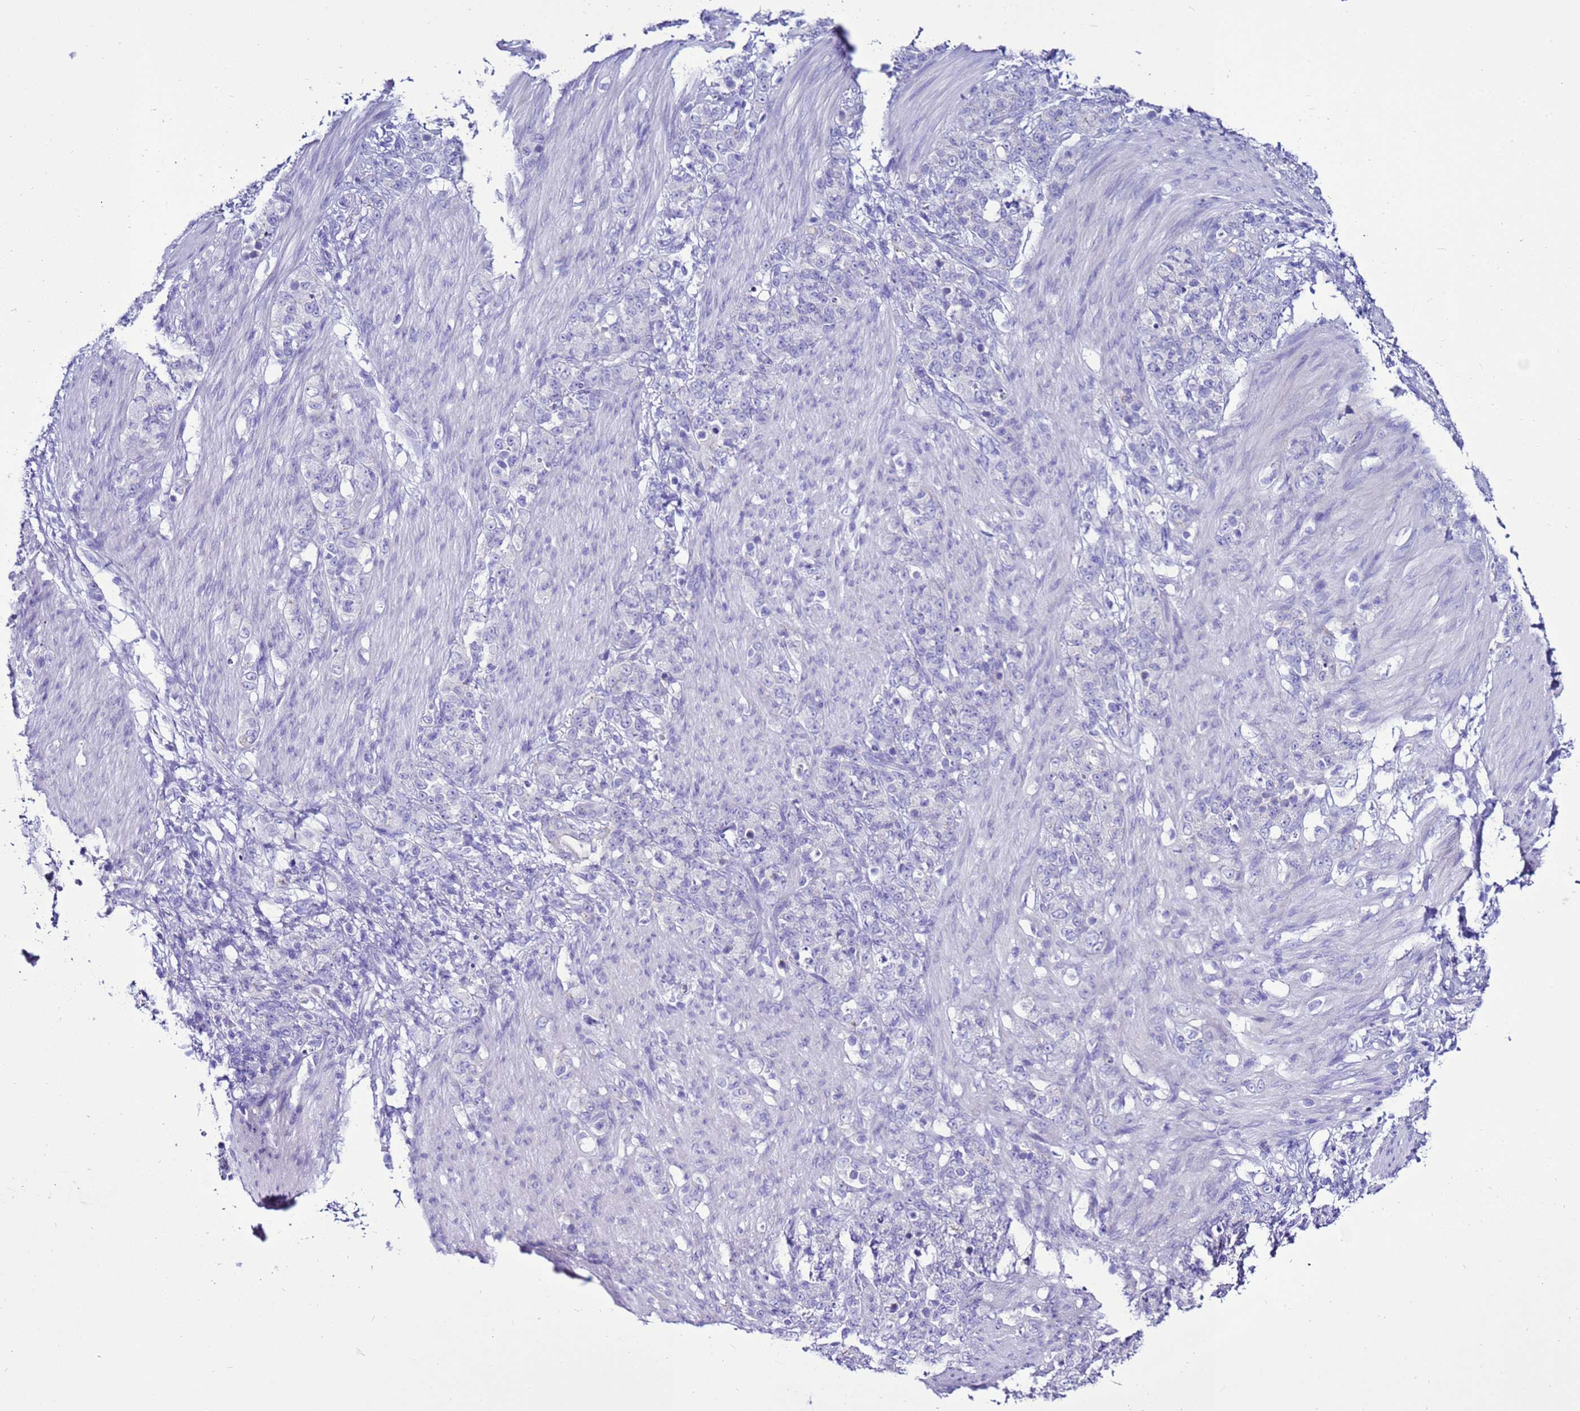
{"staining": {"intensity": "negative", "quantity": "none", "location": "none"}, "tissue": "stomach cancer", "cell_type": "Tumor cells", "image_type": "cancer", "snomed": [{"axis": "morphology", "description": "Adenocarcinoma, NOS"}, {"axis": "topography", "description": "Stomach"}], "caption": "Stomach cancer stained for a protein using immunohistochemistry (IHC) demonstrates no positivity tumor cells.", "gene": "BEST2", "patient": {"sex": "female", "age": 79}}